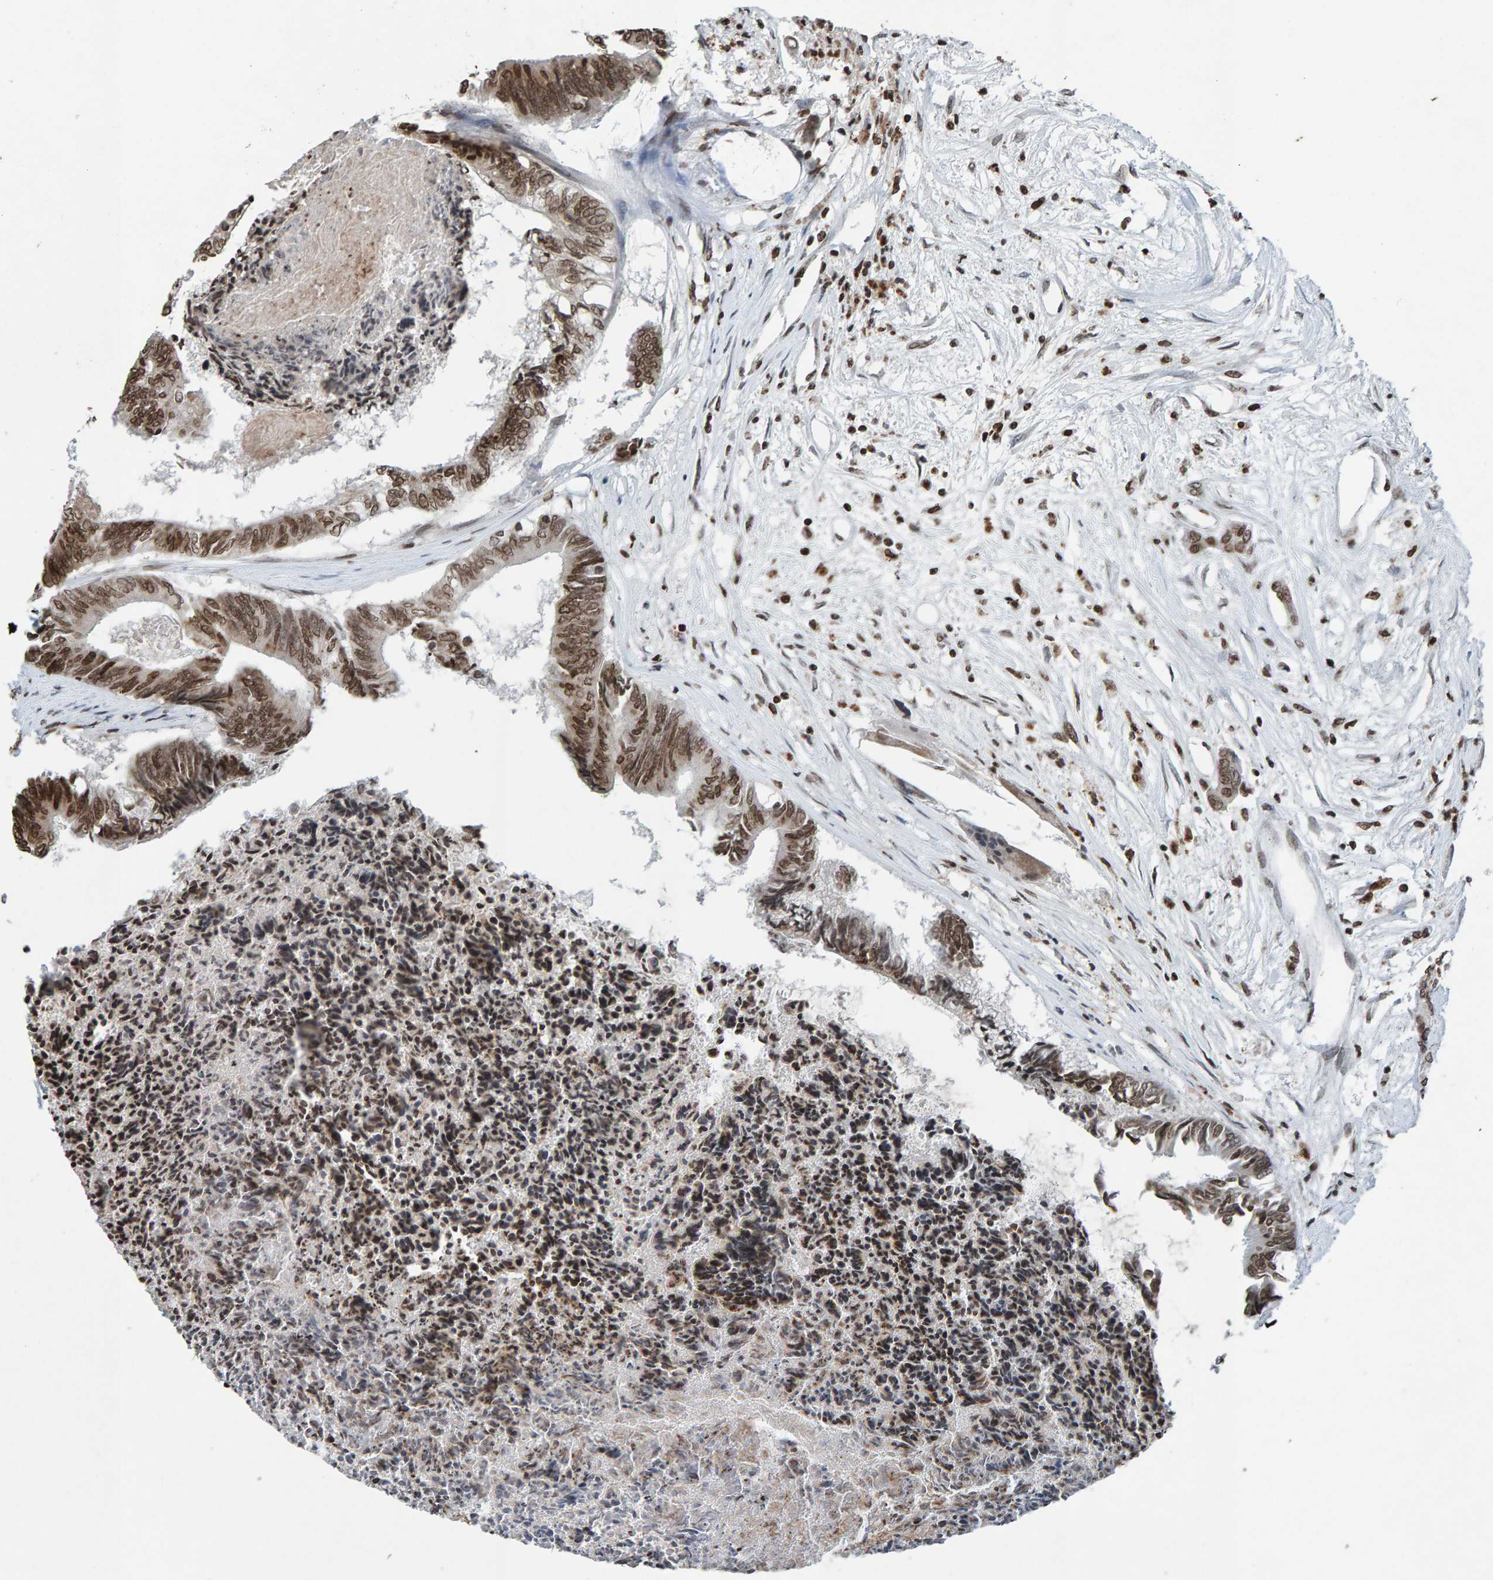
{"staining": {"intensity": "moderate", "quantity": ">75%", "location": "nuclear"}, "tissue": "colorectal cancer", "cell_type": "Tumor cells", "image_type": "cancer", "snomed": [{"axis": "morphology", "description": "Adenocarcinoma, NOS"}, {"axis": "topography", "description": "Rectum"}], "caption": "Brown immunohistochemical staining in colorectal adenocarcinoma reveals moderate nuclear expression in about >75% of tumor cells.", "gene": "H2AZ1", "patient": {"sex": "male", "age": 63}}